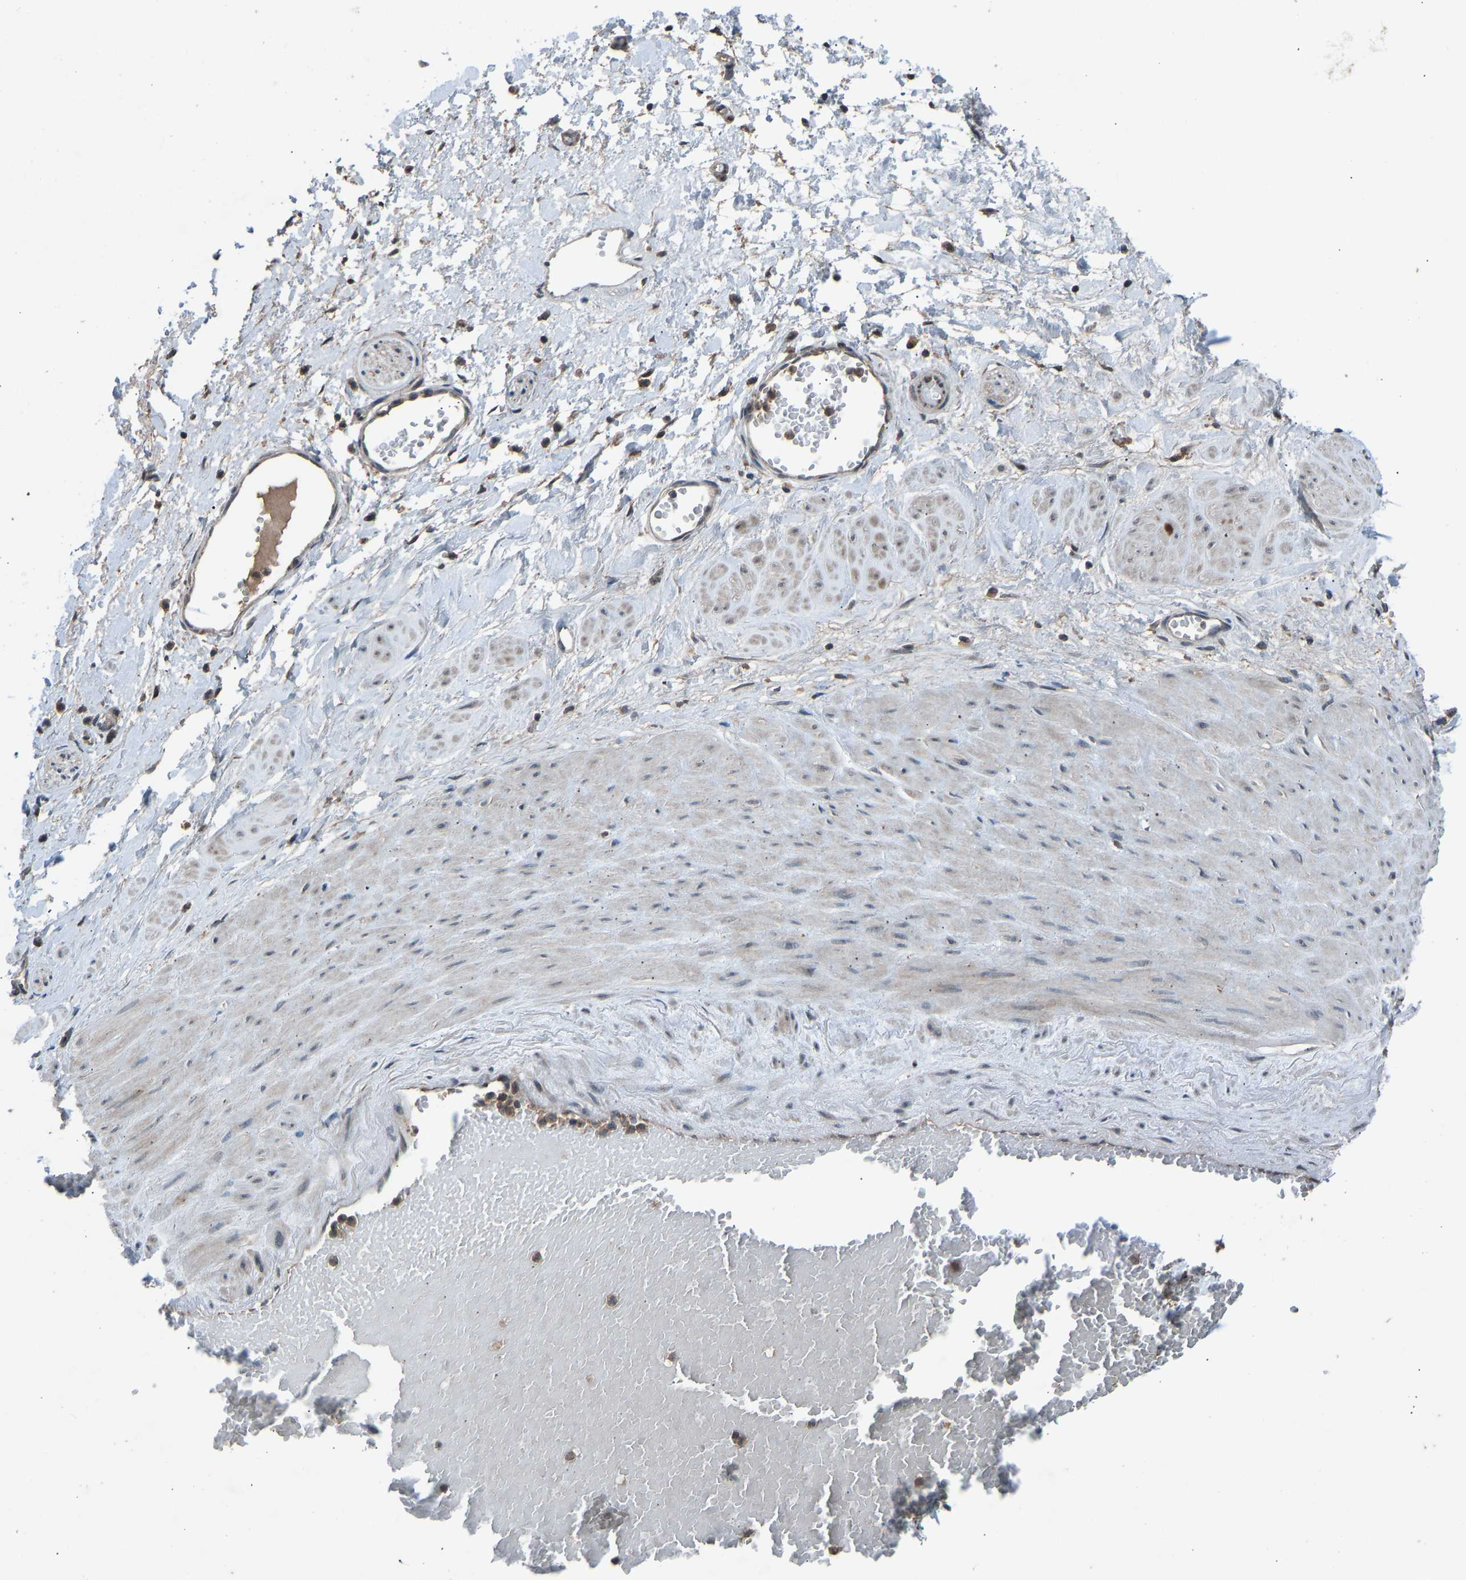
{"staining": {"intensity": "moderate", "quantity": ">75%", "location": "cytoplasmic/membranous"}, "tissue": "adipose tissue", "cell_type": "Adipocytes", "image_type": "normal", "snomed": [{"axis": "morphology", "description": "Normal tissue, NOS"}, {"axis": "topography", "description": "Soft tissue"}, {"axis": "topography", "description": "Vascular tissue"}], "caption": "Immunohistochemical staining of unremarkable adipose tissue shows medium levels of moderate cytoplasmic/membranous positivity in about >75% of adipocytes. The staining was performed using DAB, with brown indicating positive protein expression. Nuclei are stained blue with hematoxylin.", "gene": "SLC43A1", "patient": {"sex": "female", "age": 35}}